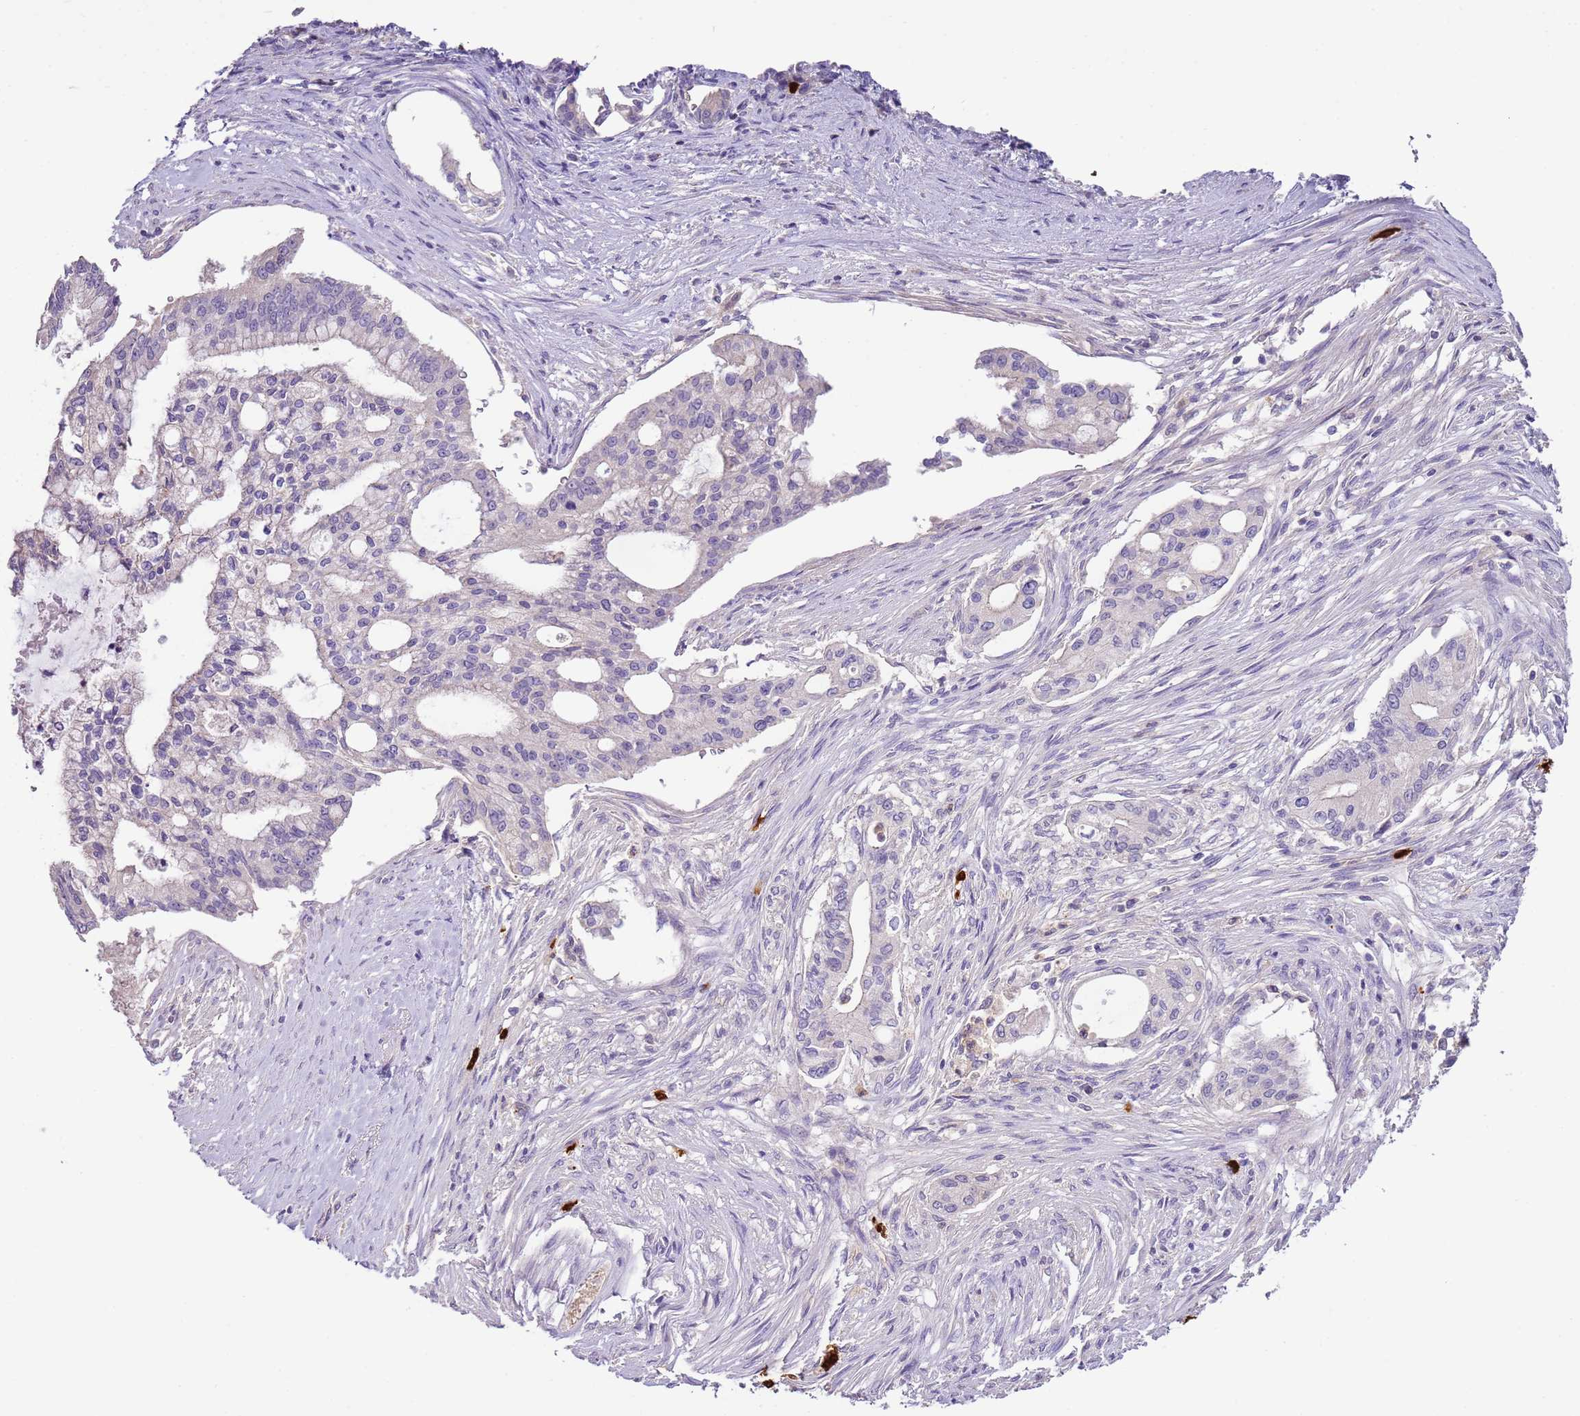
{"staining": {"intensity": "negative", "quantity": "none", "location": "none"}, "tissue": "pancreatic cancer", "cell_type": "Tumor cells", "image_type": "cancer", "snomed": [{"axis": "morphology", "description": "Adenocarcinoma, NOS"}, {"axis": "topography", "description": "Pancreas"}], "caption": "The immunohistochemistry histopathology image has no significant positivity in tumor cells of adenocarcinoma (pancreatic) tissue.", "gene": "IL2RG", "patient": {"sex": "male", "age": 46}}